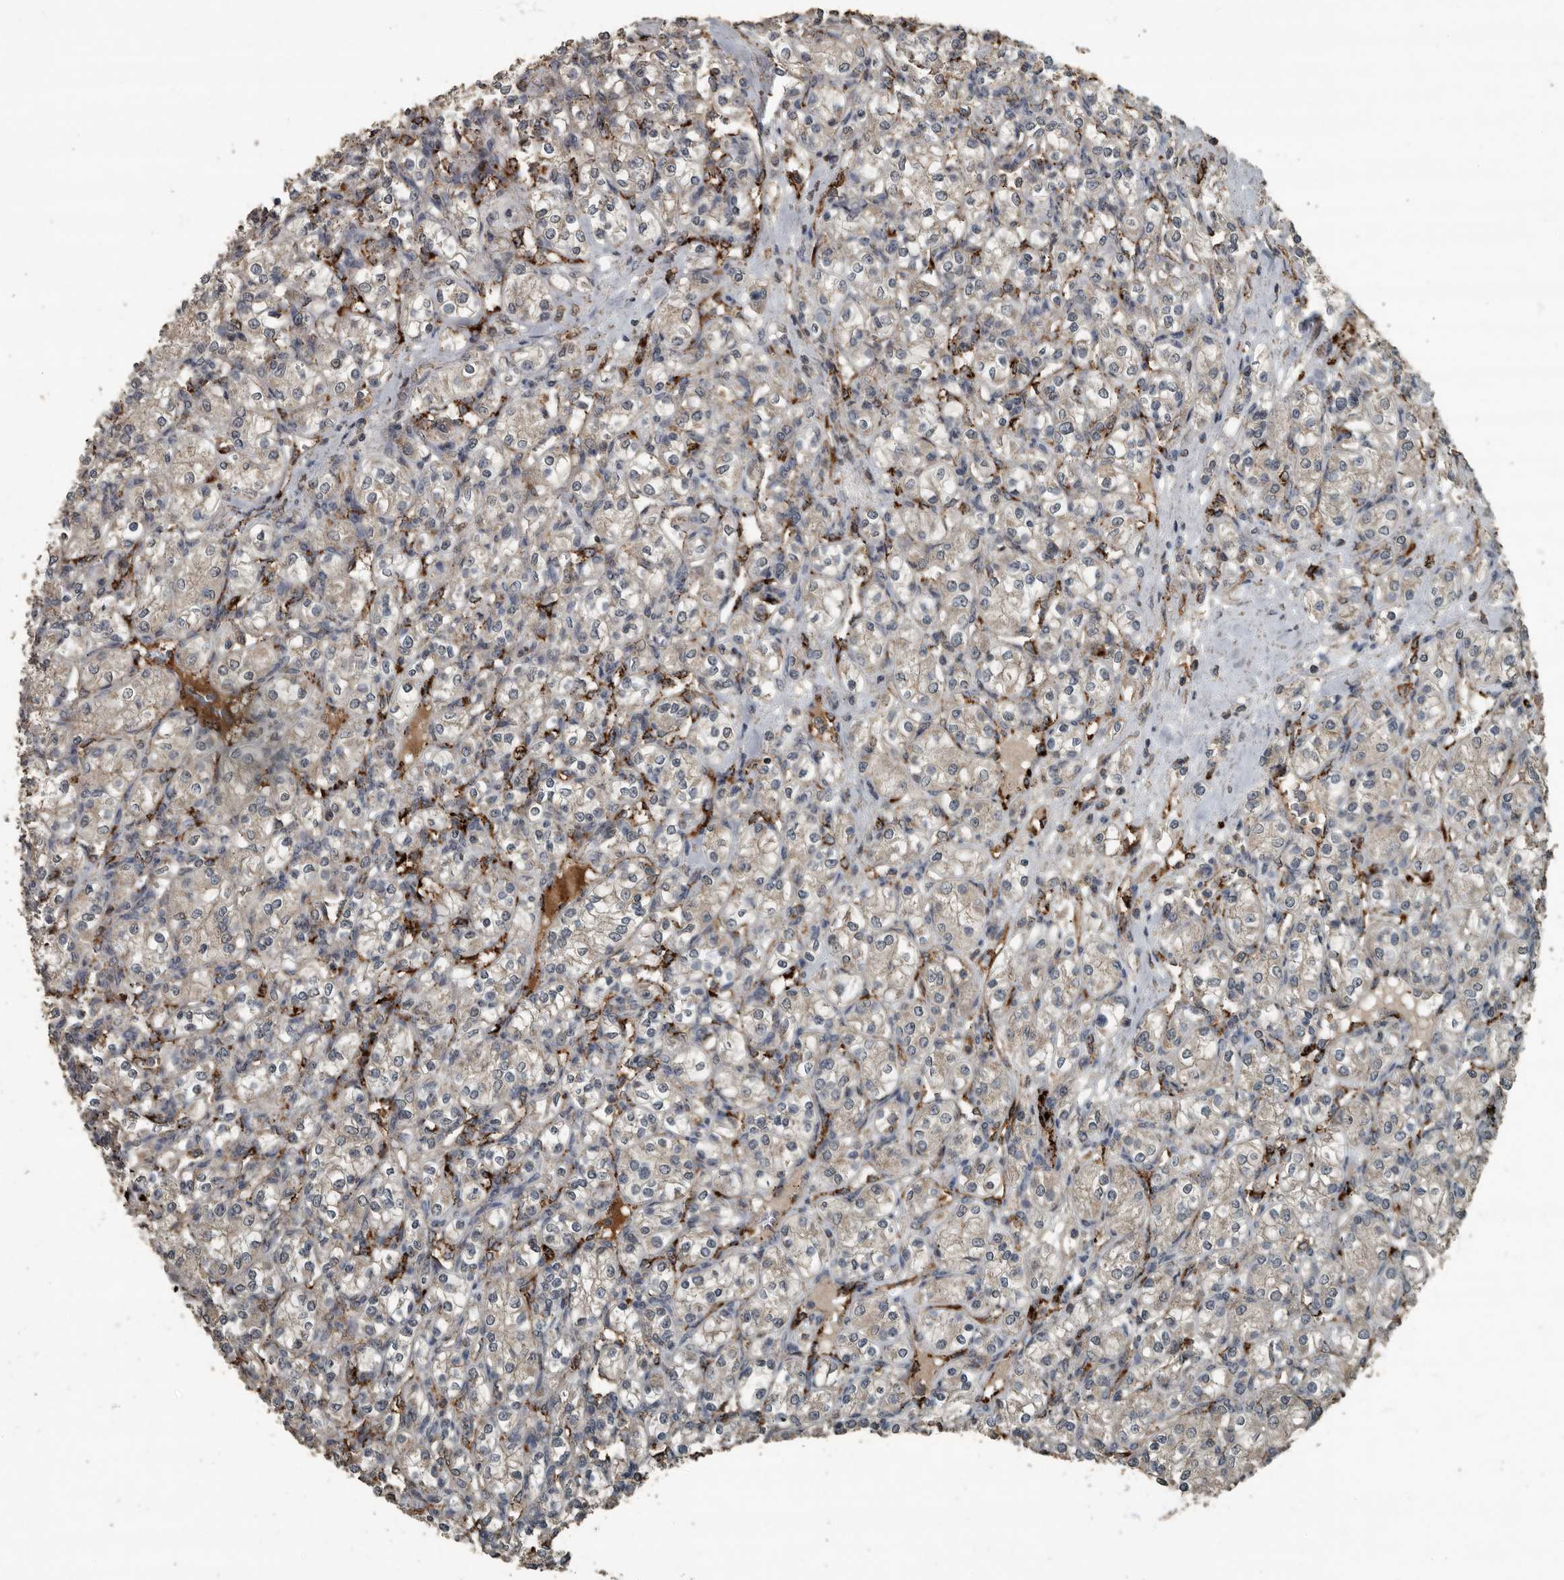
{"staining": {"intensity": "negative", "quantity": "none", "location": "none"}, "tissue": "renal cancer", "cell_type": "Tumor cells", "image_type": "cancer", "snomed": [{"axis": "morphology", "description": "Adenocarcinoma, NOS"}, {"axis": "topography", "description": "Kidney"}], "caption": "DAB (3,3'-diaminobenzidine) immunohistochemical staining of renal adenocarcinoma exhibits no significant staining in tumor cells.", "gene": "IL15RA", "patient": {"sex": "male", "age": 77}}